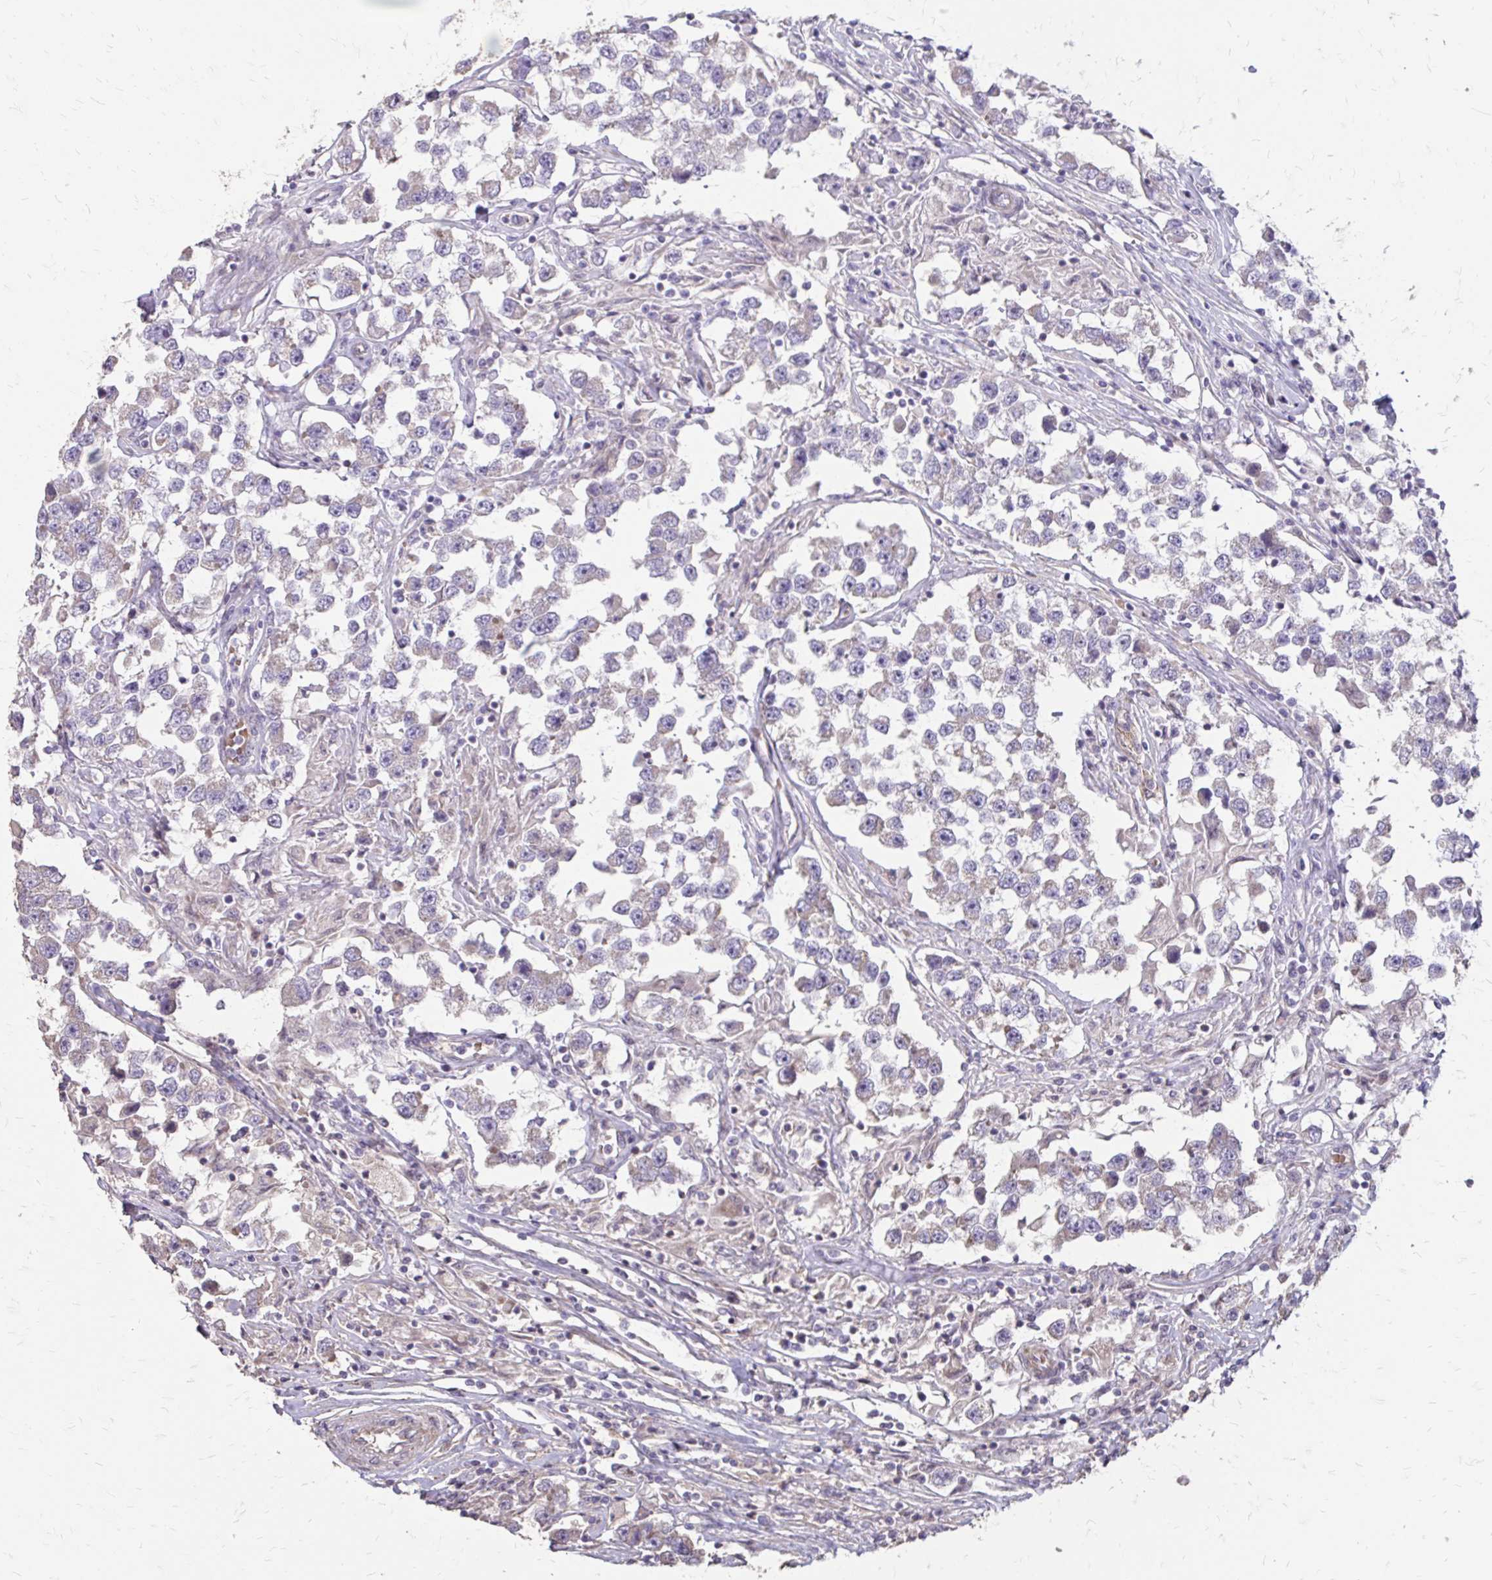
{"staining": {"intensity": "negative", "quantity": "none", "location": "none"}, "tissue": "testis cancer", "cell_type": "Tumor cells", "image_type": "cancer", "snomed": [{"axis": "morphology", "description": "Seminoma, NOS"}, {"axis": "topography", "description": "Testis"}], "caption": "Immunohistochemistry image of testis cancer stained for a protein (brown), which shows no positivity in tumor cells.", "gene": "MYORG", "patient": {"sex": "male", "age": 46}}